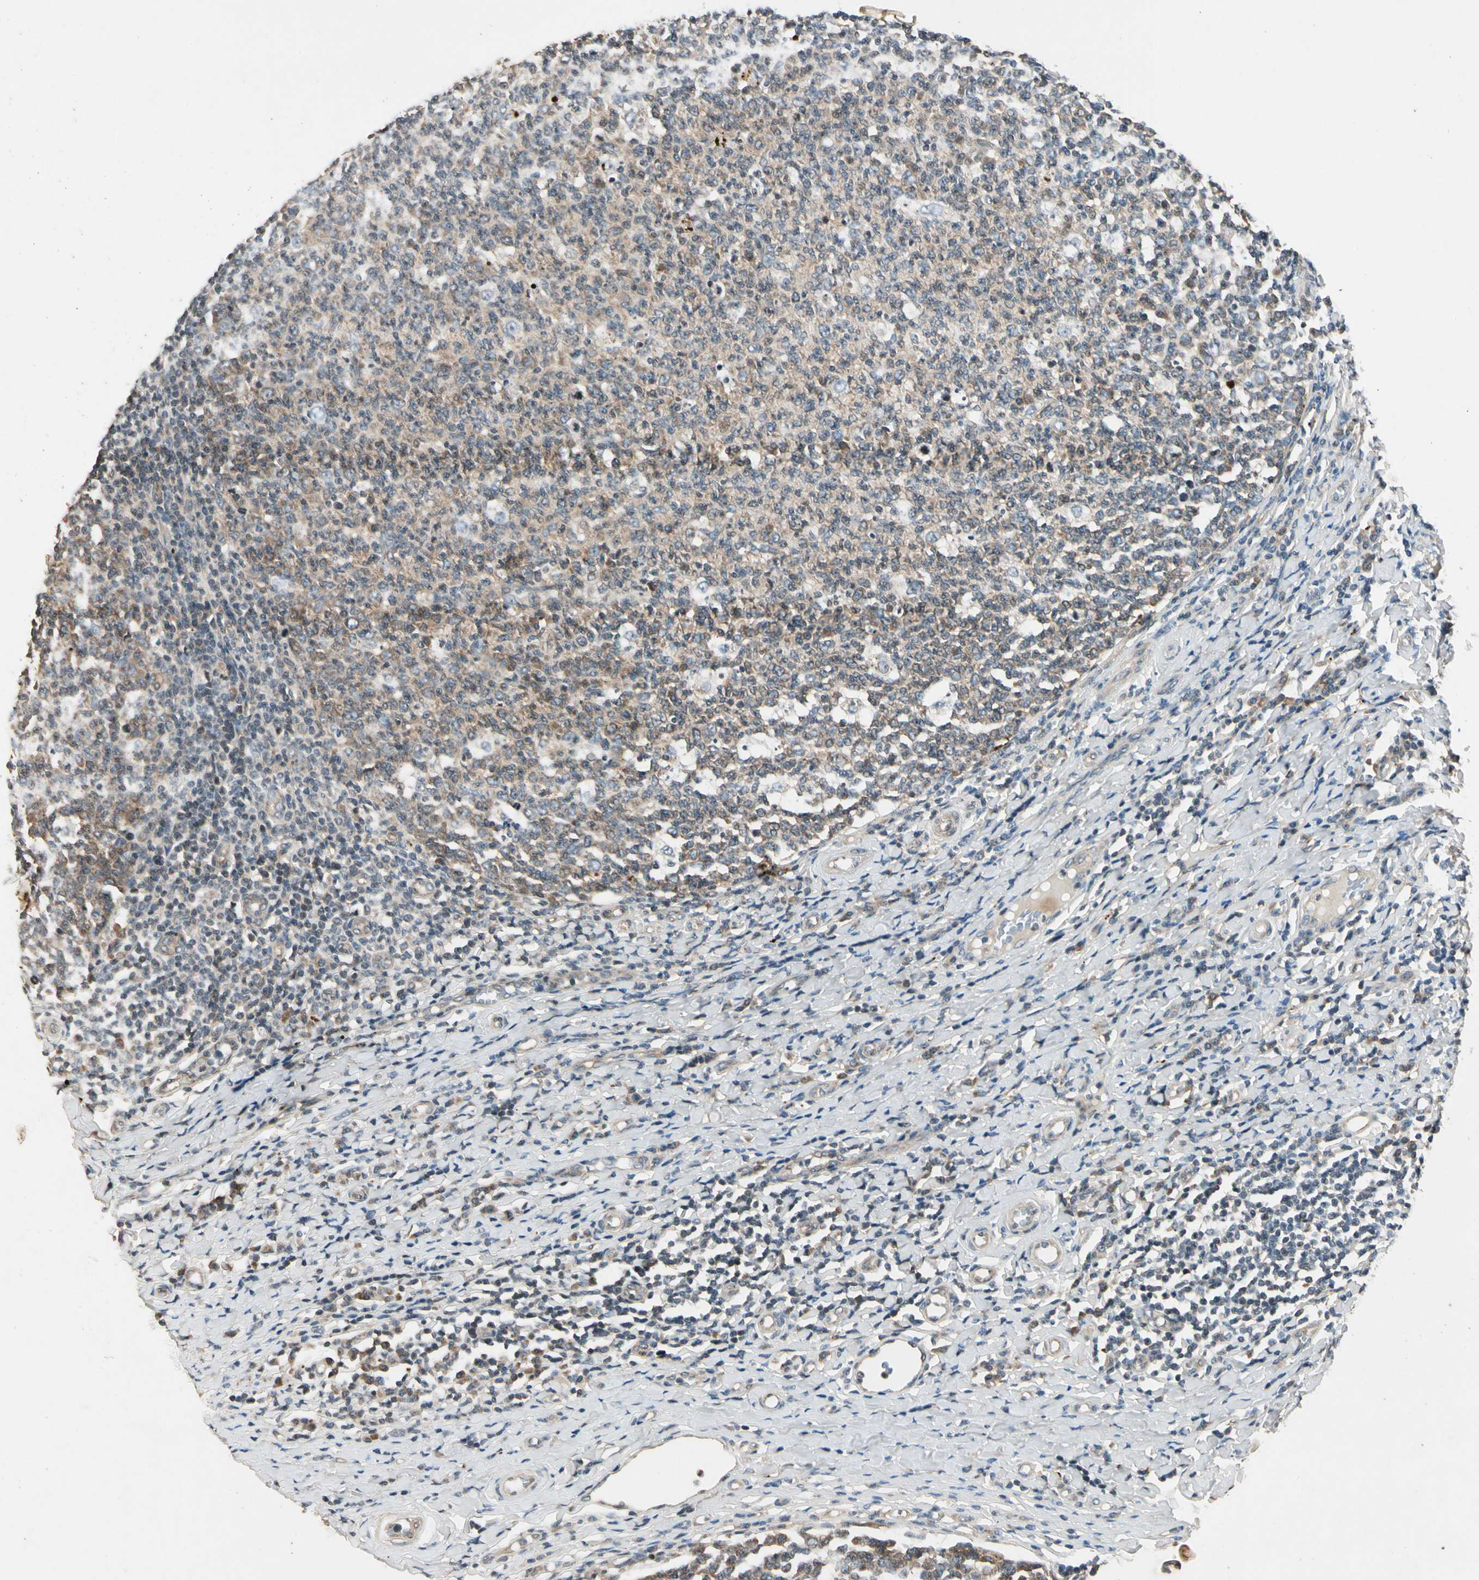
{"staining": {"intensity": "weak", "quantity": ">75%", "location": "cytoplasmic/membranous"}, "tissue": "tonsil", "cell_type": "Germinal center cells", "image_type": "normal", "snomed": [{"axis": "morphology", "description": "Normal tissue, NOS"}, {"axis": "topography", "description": "Tonsil"}], "caption": "This histopathology image demonstrates IHC staining of benign human tonsil, with low weak cytoplasmic/membranous staining in approximately >75% of germinal center cells.", "gene": "ROCK2", "patient": {"sex": "male", "age": 6}}